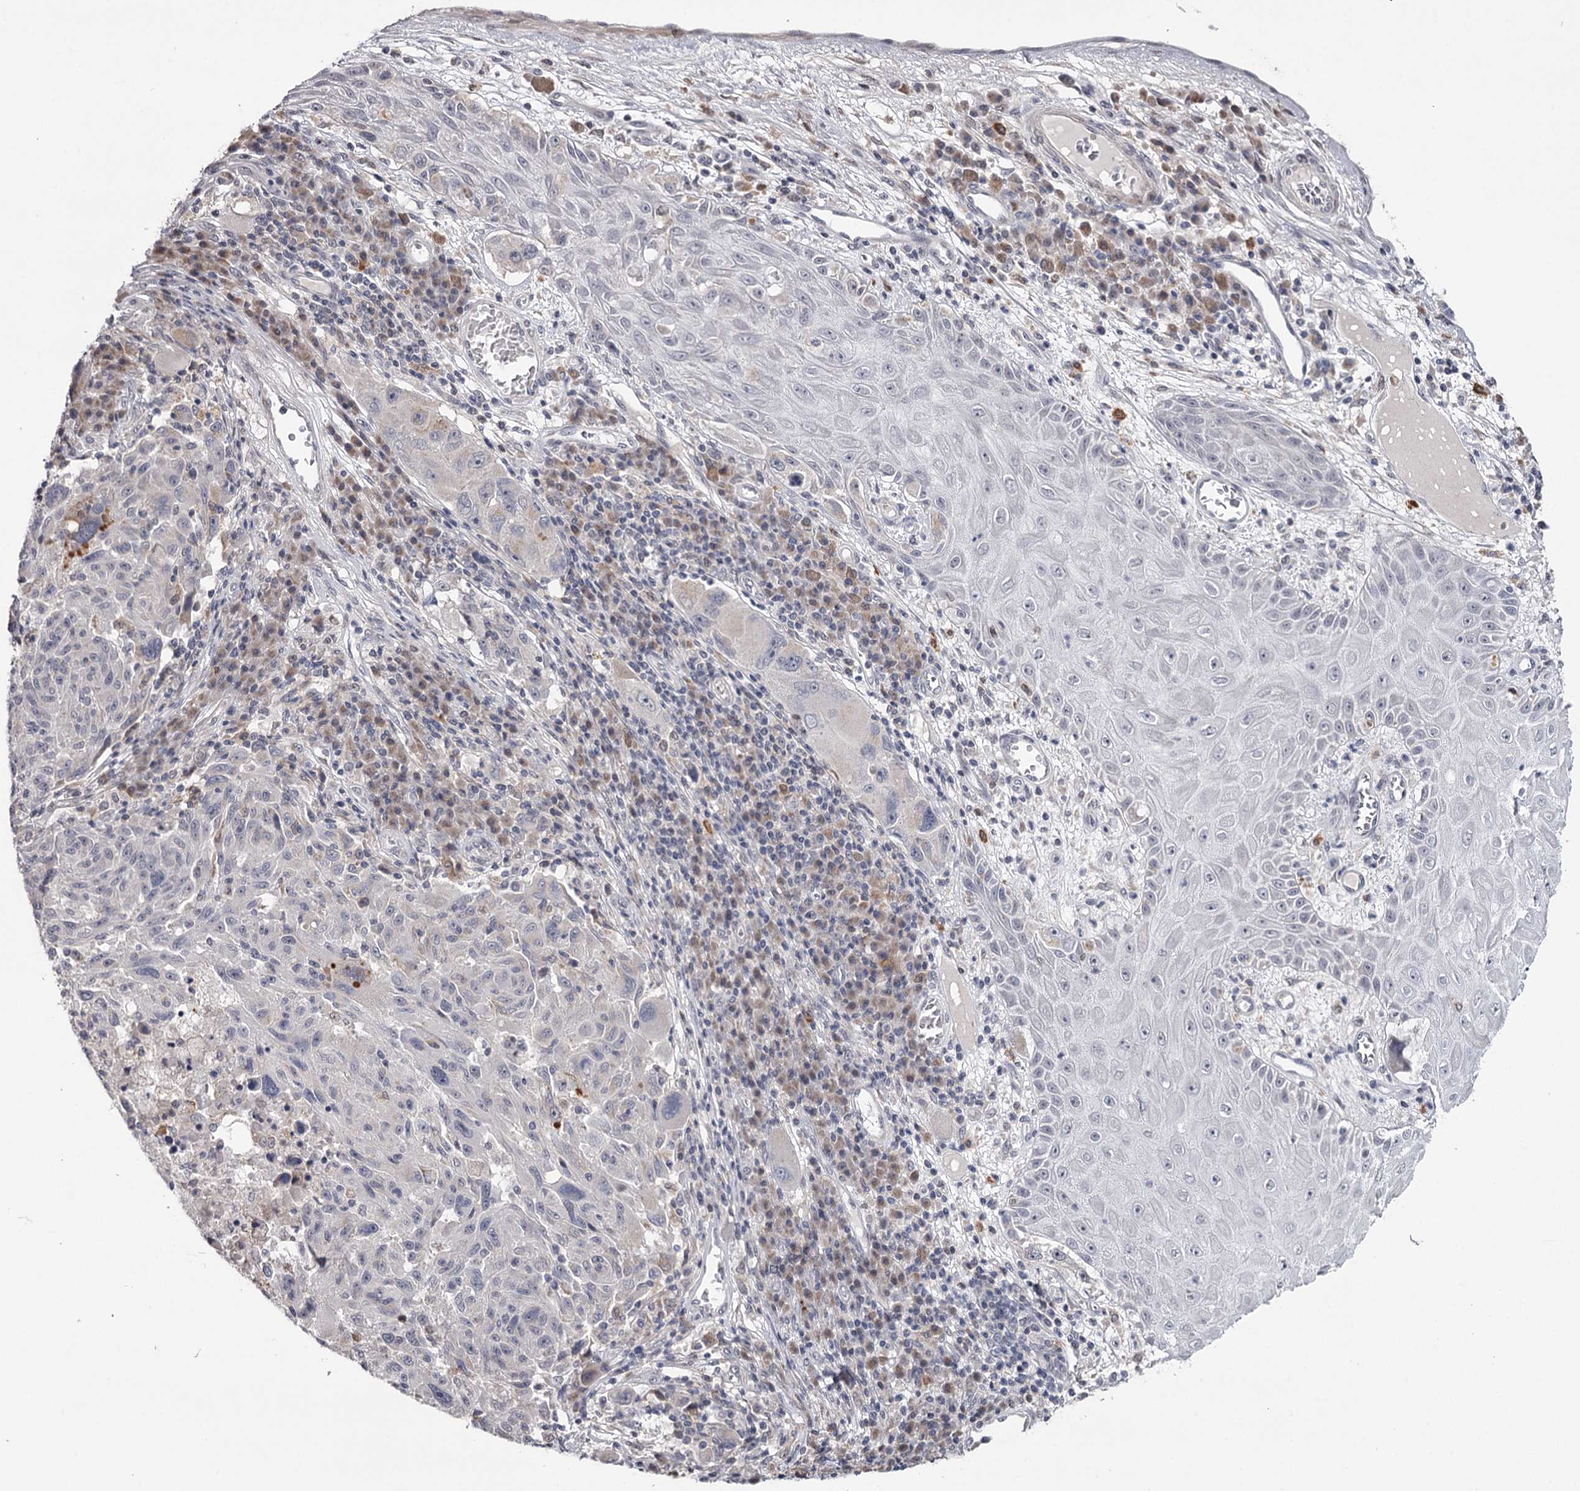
{"staining": {"intensity": "negative", "quantity": "none", "location": "none"}, "tissue": "melanoma", "cell_type": "Tumor cells", "image_type": "cancer", "snomed": [{"axis": "morphology", "description": "Malignant melanoma, NOS"}, {"axis": "topography", "description": "Skin"}], "caption": "The histopathology image displays no staining of tumor cells in melanoma. (Brightfield microscopy of DAB (3,3'-diaminobenzidine) immunohistochemistry (IHC) at high magnification).", "gene": "GTSF1", "patient": {"sex": "male", "age": 53}}